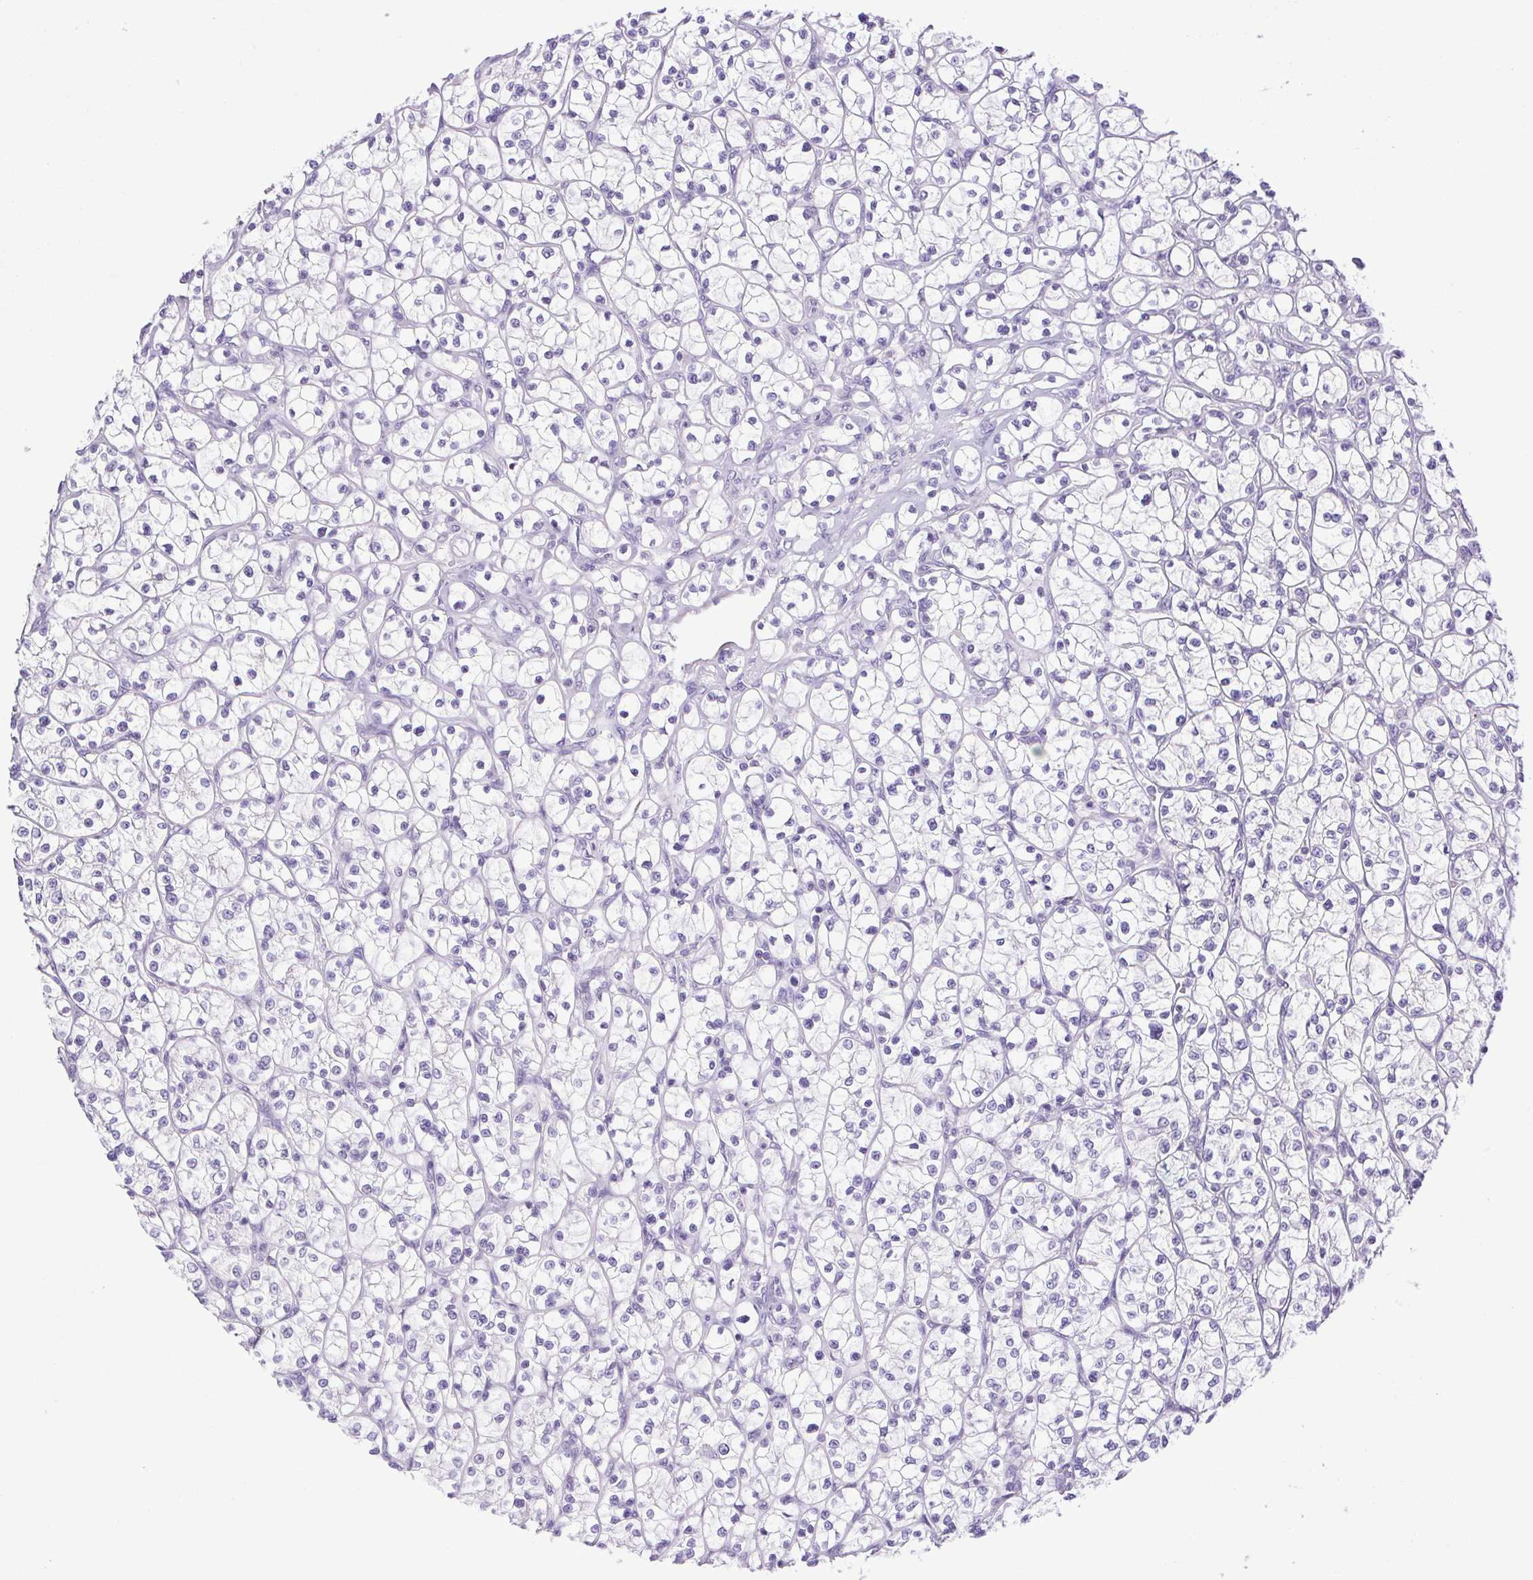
{"staining": {"intensity": "negative", "quantity": "none", "location": "none"}, "tissue": "renal cancer", "cell_type": "Tumor cells", "image_type": "cancer", "snomed": [{"axis": "morphology", "description": "Adenocarcinoma, NOS"}, {"axis": "topography", "description": "Kidney"}], "caption": "High power microscopy histopathology image of an immunohistochemistry image of renal cancer, revealing no significant expression in tumor cells. (DAB (3,3'-diaminobenzidine) immunohistochemistry with hematoxylin counter stain).", "gene": "CDSN", "patient": {"sex": "female", "age": 64}}